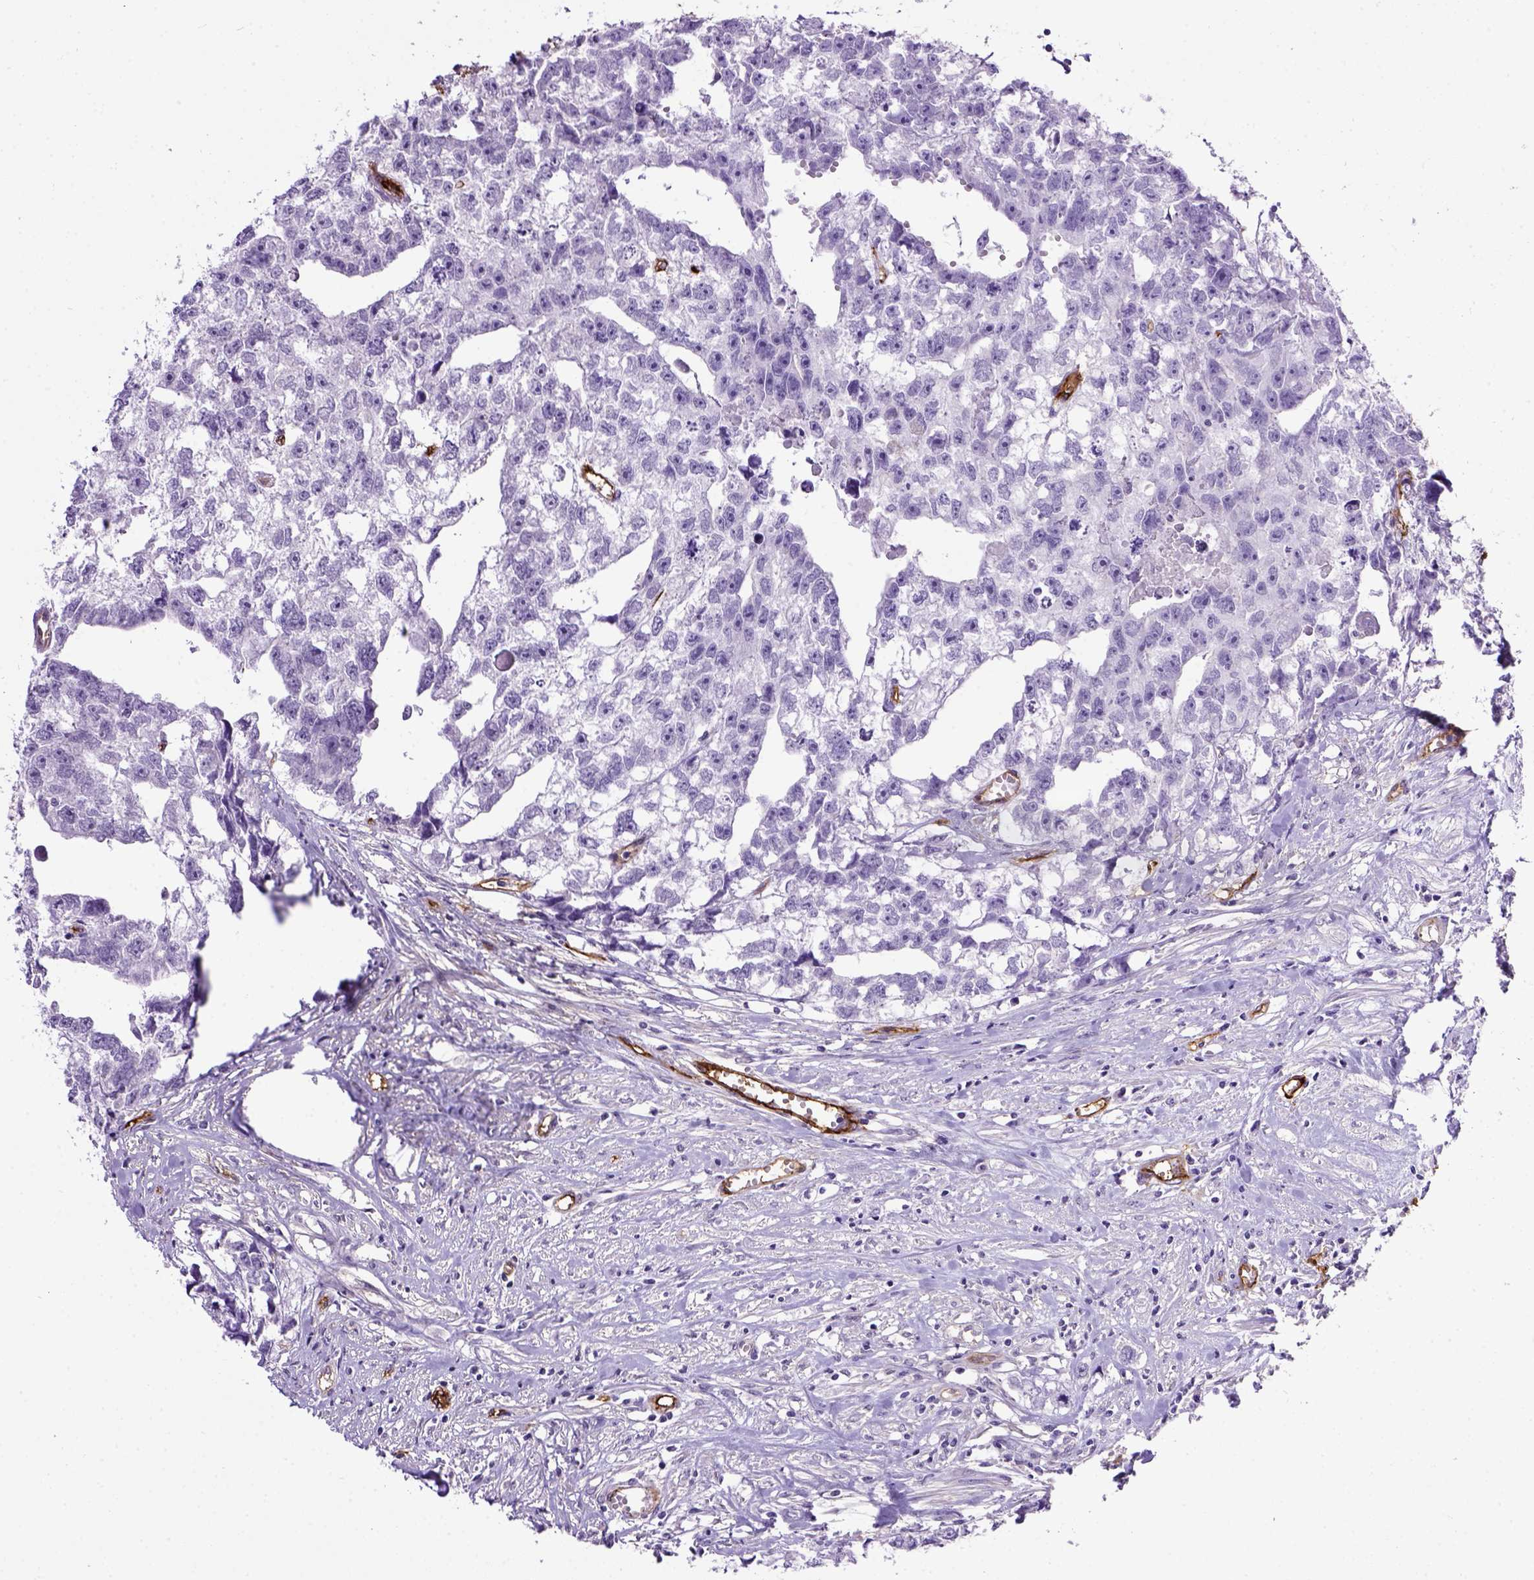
{"staining": {"intensity": "negative", "quantity": "none", "location": "none"}, "tissue": "testis cancer", "cell_type": "Tumor cells", "image_type": "cancer", "snomed": [{"axis": "morphology", "description": "Carcinoma, Embryonal, NOS"}, {"axis": "morphology", "description": "Teratoma, malignant, NOS"}, {"axis": "topography", "description": "Testis"}], "caption": "Human testis cancer (embryonal carcinoma) stained for a protein using immunohistochemistry (IHC) reveals no expression in tumor cells.", "gene": "ENG", "patient": {"sex": "male", "age": 44}}